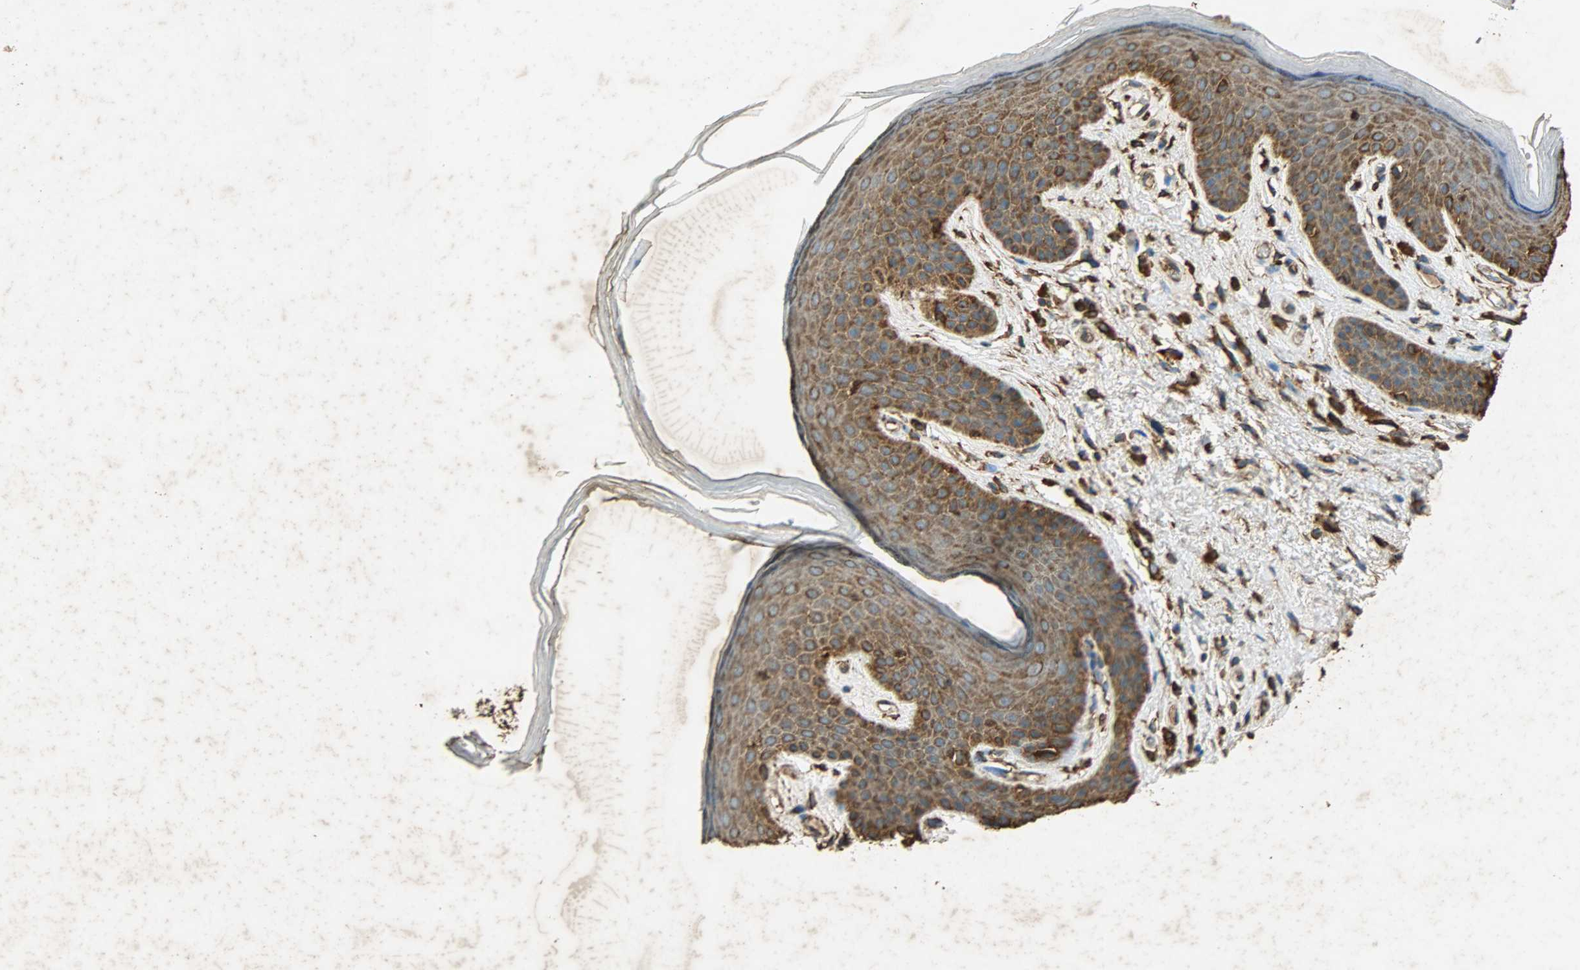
{"staining": {"intensity": "moderate", "quantity": ">75%", "location": "cytoplasmic/membranous"}, "tissue": "skin", "cell_type": "Epidermal cells", "image_type": "normal", "snomed": [{"axis": "morphology", "description": "Normal tissue, NOS"}, {"axis": "topography", "description": "Anal"}], "caption": "High-magnification brightfield microscopy of benign skin stained with DAB (brown) and counterstained with hematoxylin (blue). epidermal cells exhibit moderate cytoplasmic/membranous staining is seen in about>75% of cells.", "gene": "HSP90B1", "patient": {"sex": "male", "age": 74}}